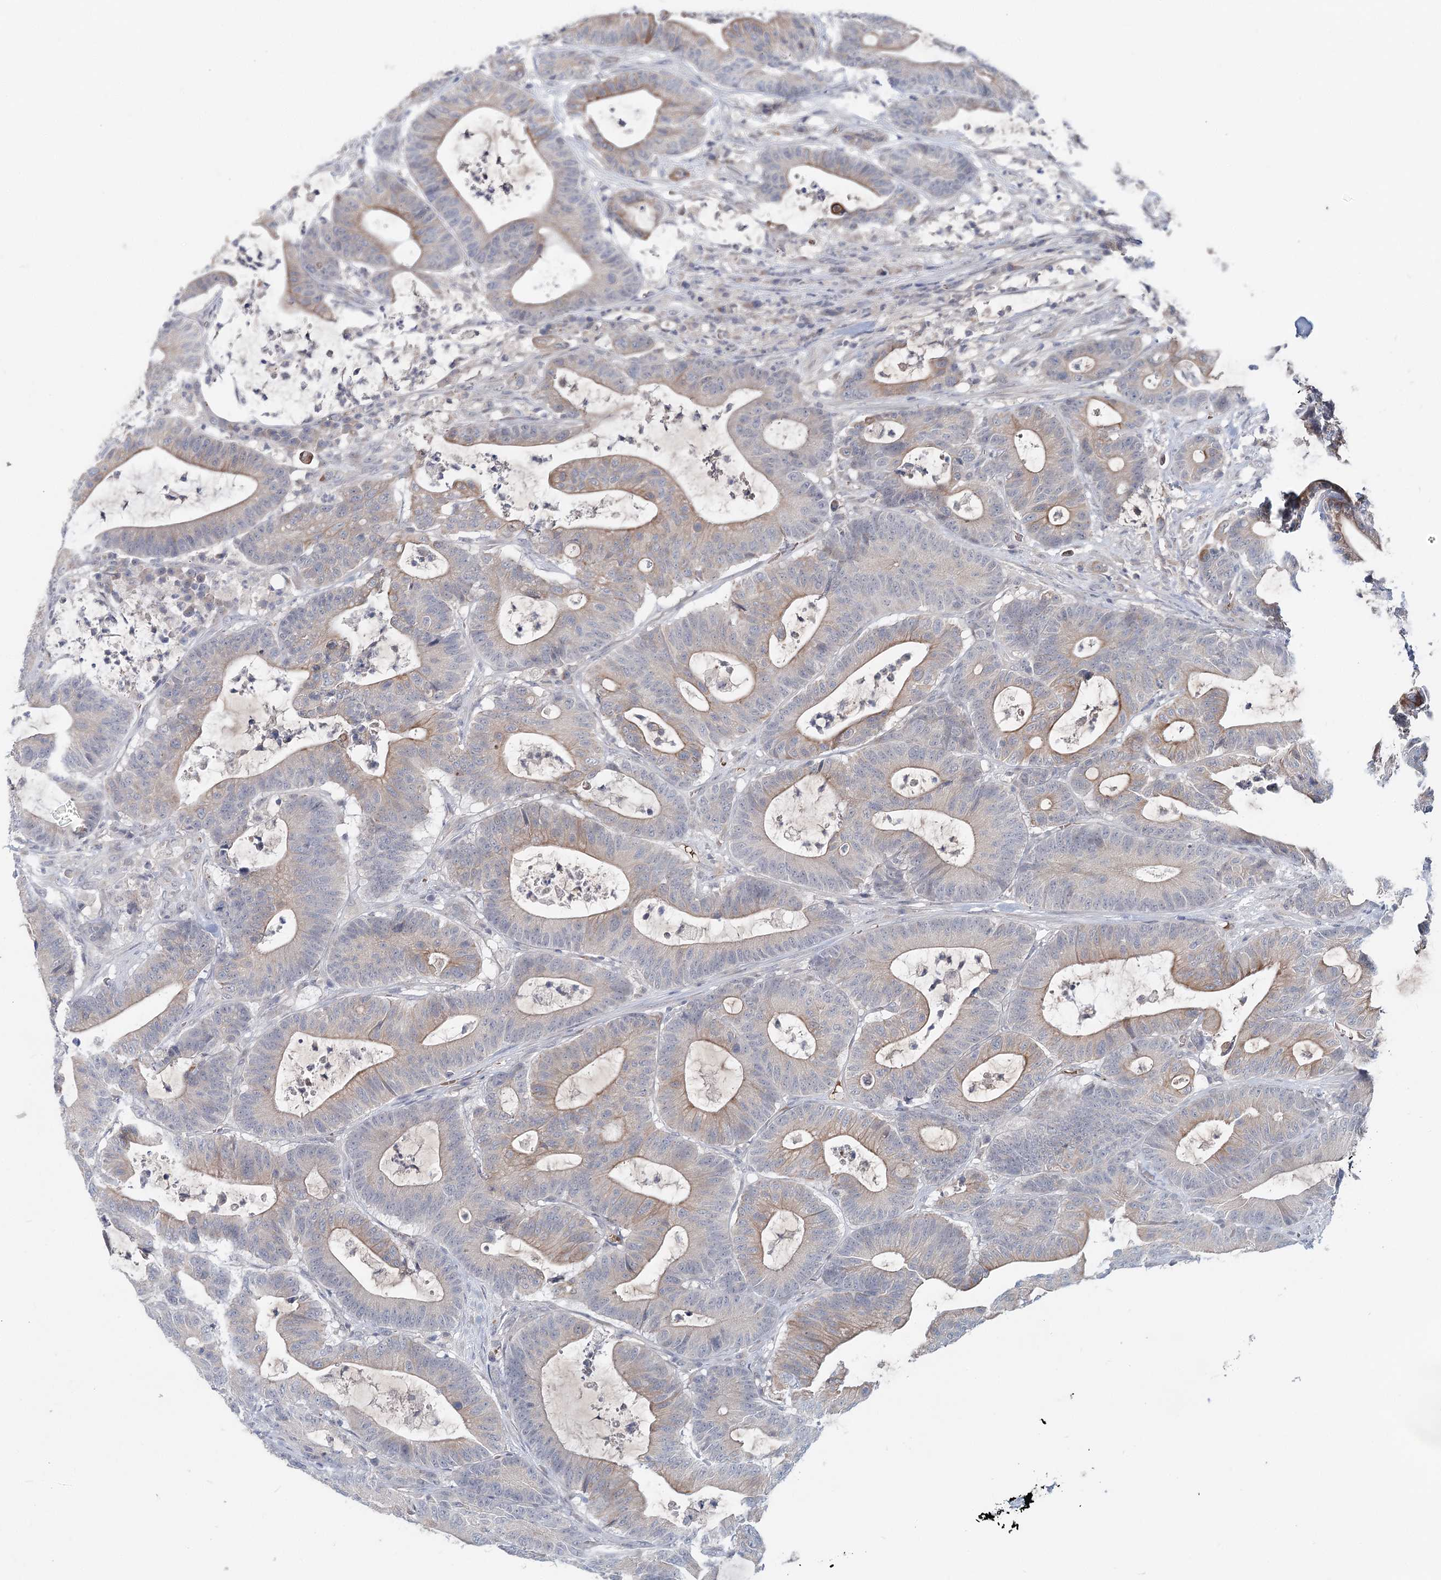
{"staining": {"intensity": "weak", "quantity": "<25%", "location": "cytoplasmic/membranous"}, "tissue": "colorectal cancer", "cell_type": "Tumor cells", "image_type": "cancer", "snomed": [{"axis": "morphology", "description": "Adenocarcinoma, NOS"}, {"axis": "topography", "description": "Colon"}], "caption": "This is an IHC micrograph of human colorectal adenocarcinoma. There is no positivity in tumor cells.", "gene": "FBXO7", "patient": {"sex": "female", "age": 84}}